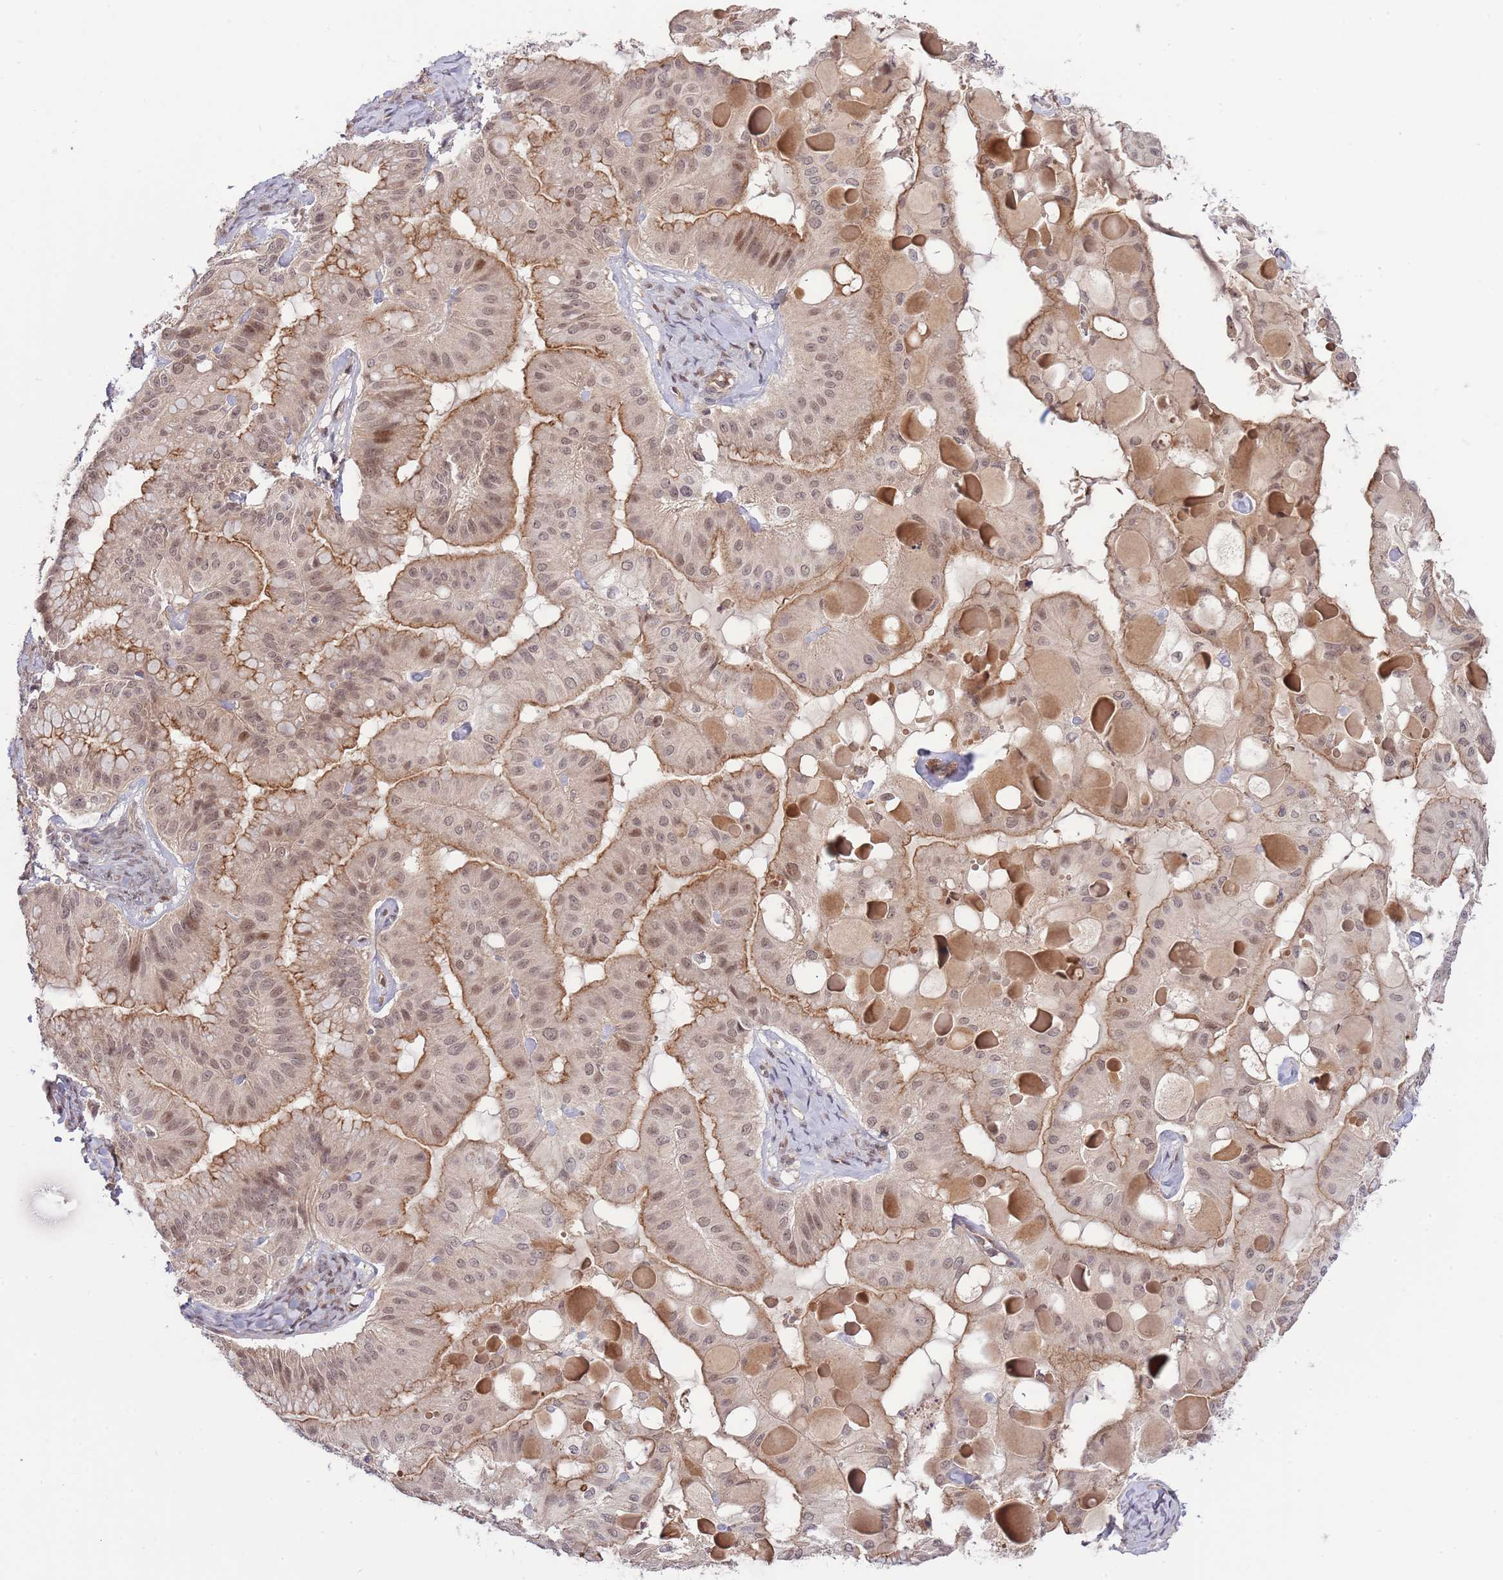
{"staining": {"intensity": "moderate", "quantity": "25%-75%", "location": "cytoplasmic/membranous,nuclear"}, "tissue": "ovarian cancer", "cell_type": "Tumor cells", "image_type": "cancer", "snomed": [{"axis": "morphology", "description": "Cystadenocarcinoma, mucinous, NOS"}, {"axis": "topography", "description": "Ovary"}], "caption": "Immunohistochemistry staining of mucinous cystadenocarcinoma (ovarian), which exhibits medium levels of moderate cytoplasmic/membranous and nuclear expression in approximately 25%-75% of tumor cells indicating moderate cytoplasmic/membranous and nuclear protein staining. The staining was performed using DAB (brown) for protein detection and nuclei were counterstained in hematoxylin (blue).", "gene": "PRR16", "patient": {"sex": "female", "age": 61}}